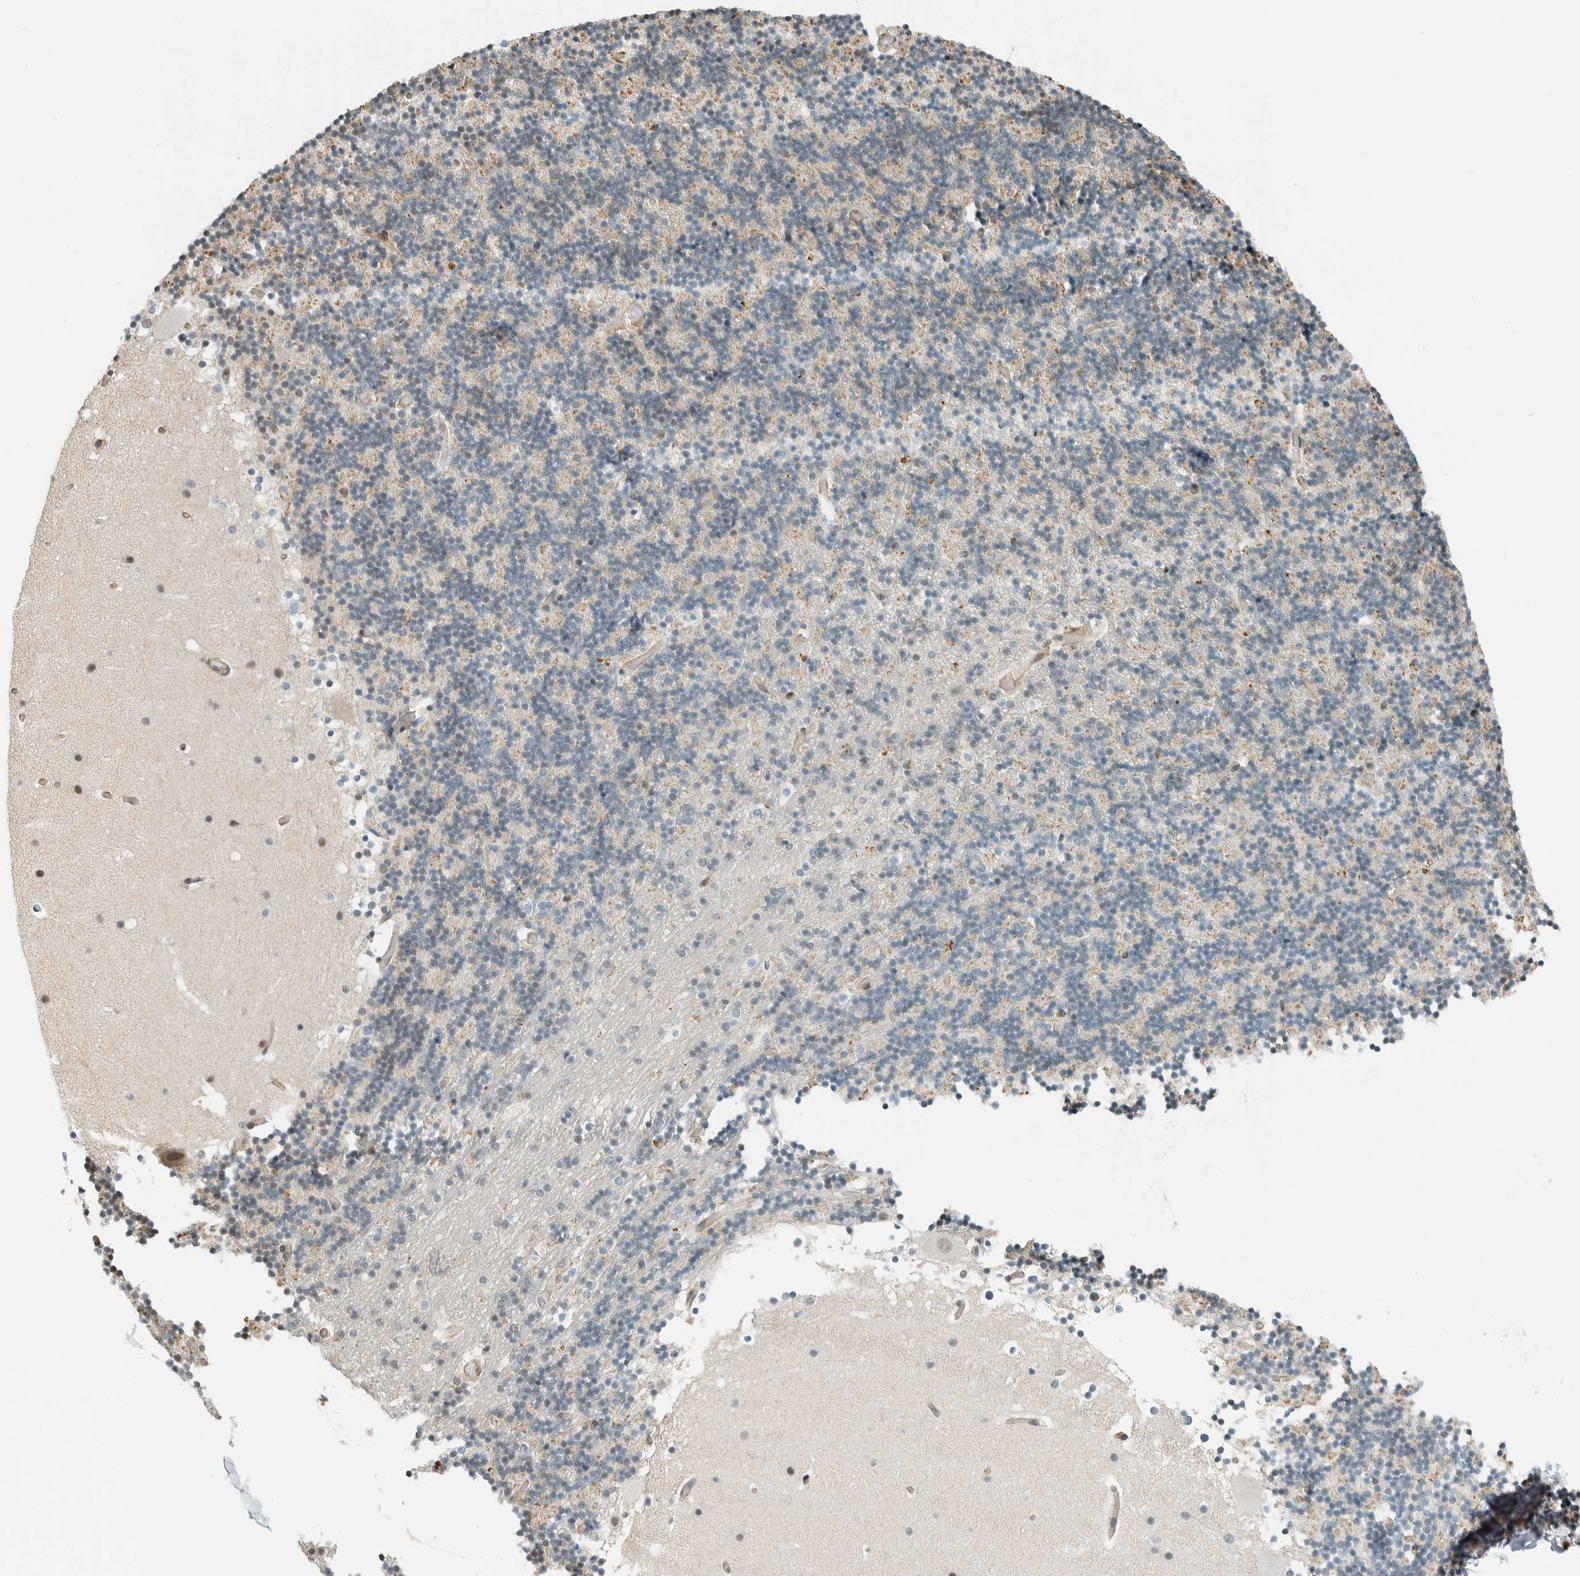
{"staining": {"intensity": "negative", "quantity": "none", "location": "none"}, "tissue": "cerebellum", "cell_type": "Cells in granular layer", "image_type": "normal", "snomed": [{"axis": "morphology", "description": "Normal tissue, NOS"}, {"axis": "topography", "description": "Cerebellum"}], "caption": "High power microscopy histopathology image of an immunohistochemistry micrograph of unremarkable cerebellum, revealing no significant positivity in cells in granular layer.", "gene": "NIBAN2", "patient": {"sex": "male", "age": 57}}